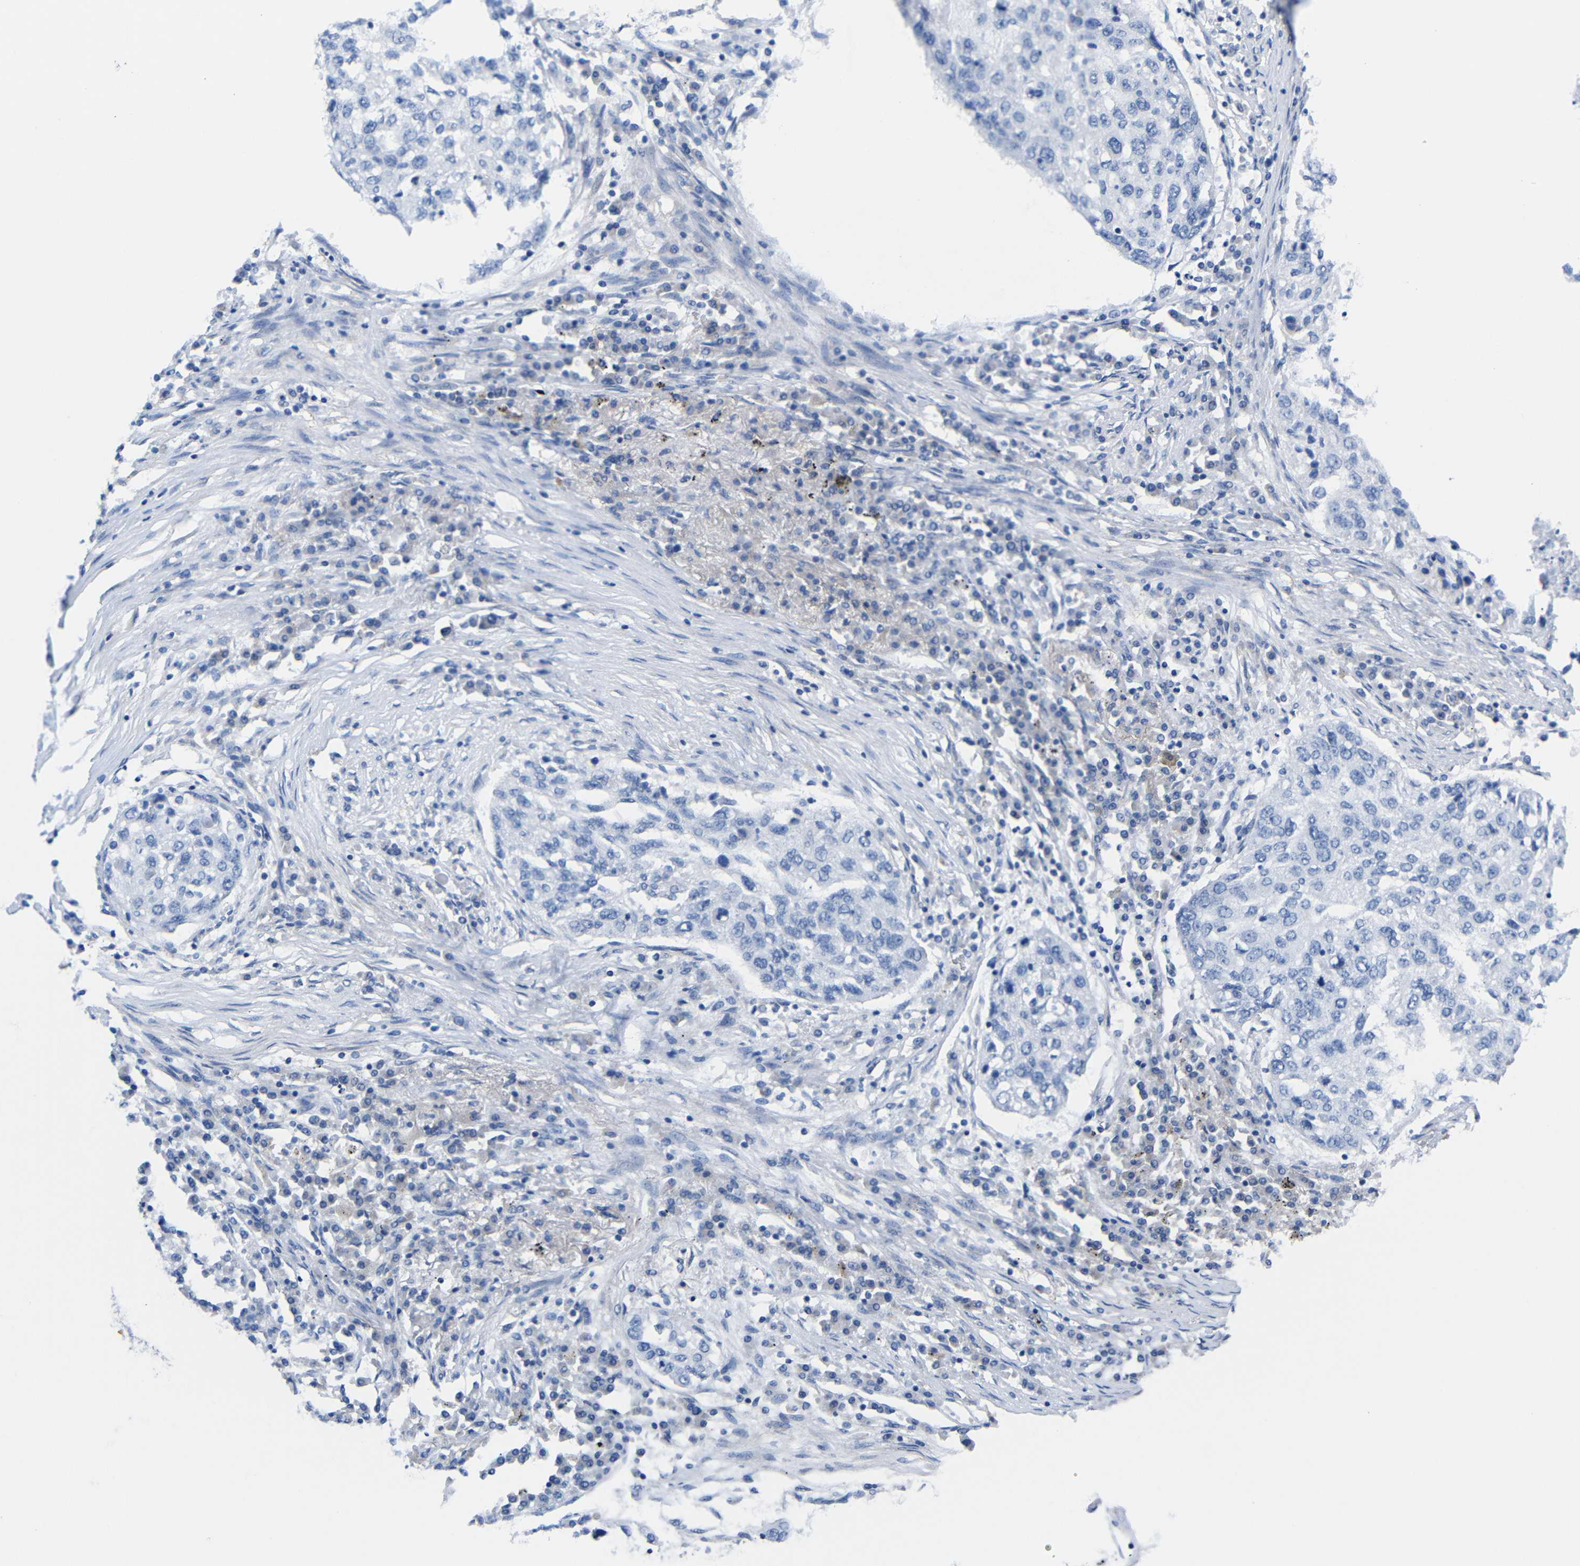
{"staining": {"intensity": "negative", "quantity": "none", "location": "none"}, "tissue": "lung cancer", "cell_type": "Tumor cells", "image_type": "cancer", "snomed": [{"axis": "morphology", "description": "Squamous cell carcinoma, NOS"}, {"axis": "topography", "description": "Lung"}], "caption": "DAB (3,3'-diaminobenzidine) immunohistochemical staining of squamous cell carcinoma (lung) demonstrates no significant positivity in tumor cells.", "gene": "PEBP1", "patient": {"sex": "female", "age": 63}}